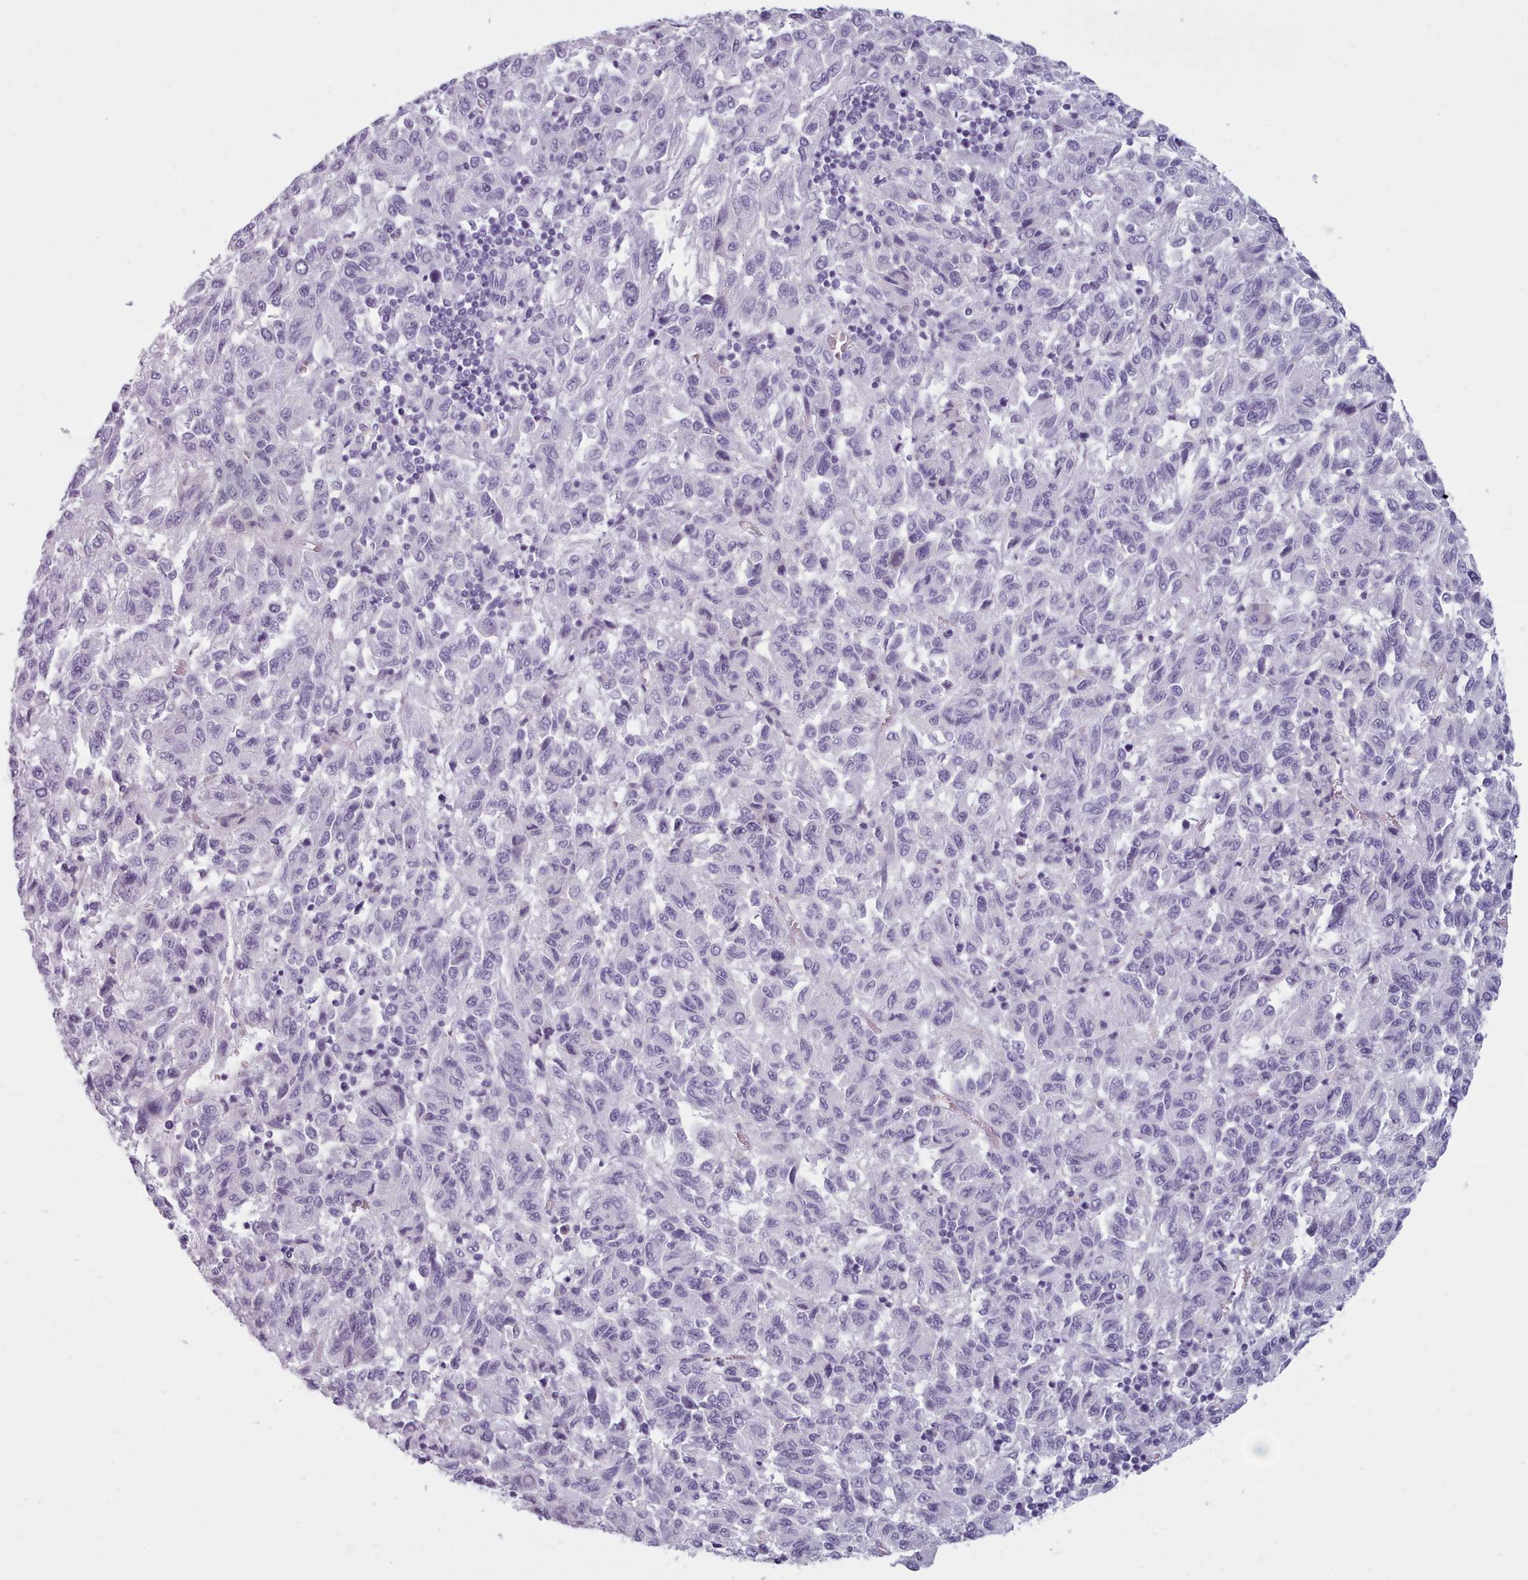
{"staining": {"intensity": "negative", "quantity": "none", "location": "none"}, "tissue": "melanoma", "cell_type": "Tumor cells", "image_type": "cancer", "snomed": [{"axis": "morphology", "description": "Malignant melanoma, Metastatic site"}, {"axis": "topography", "description": "Lung"}], "caption": "Immunohistochemical staining of human malignant melanoma (metastatic site) displays no significant positivity in tumor cells.", "gene": "ZNF43", "patient": {"sex": "male", "age": 64}}